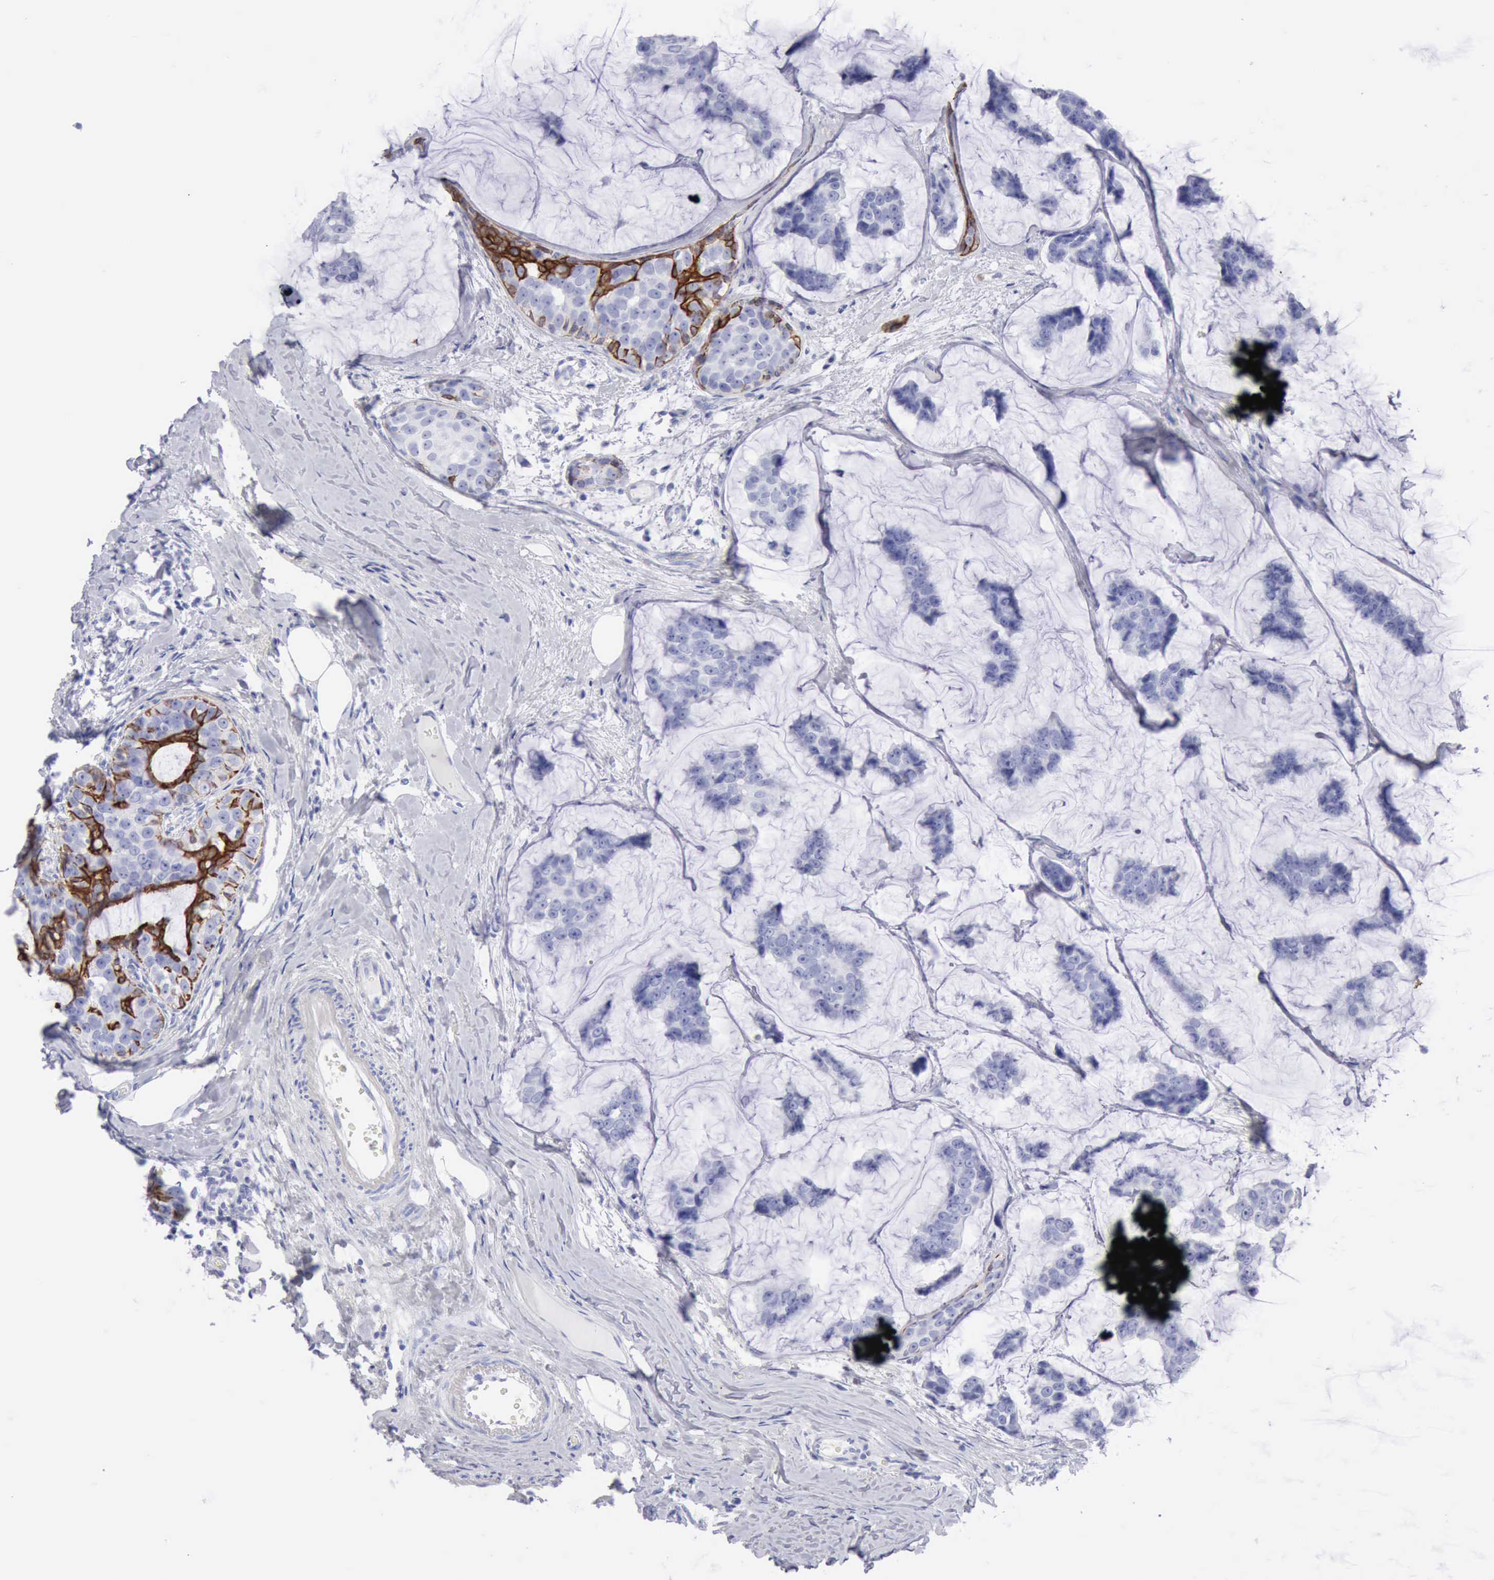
{"staining": {"intensity": "negative", "quantity": "none", "location": "none"}, "tissue": "breast cancer", "cell_type": "Tumor cells", "image_type": "cancer", "snomed": [{"axis": "morphology", "description": "Normal tissue, NOS"}, {"axis": "morphology", "description": "Duct carcinoma"}, {"axis": "topography", "description": "Breast"}], "caption": "A photomicrograph of human breast intraductal carcinoma is negative for staining in tumor cells.", "gene": "KRT5", "patient": {"sex": "female", "age": 50}}